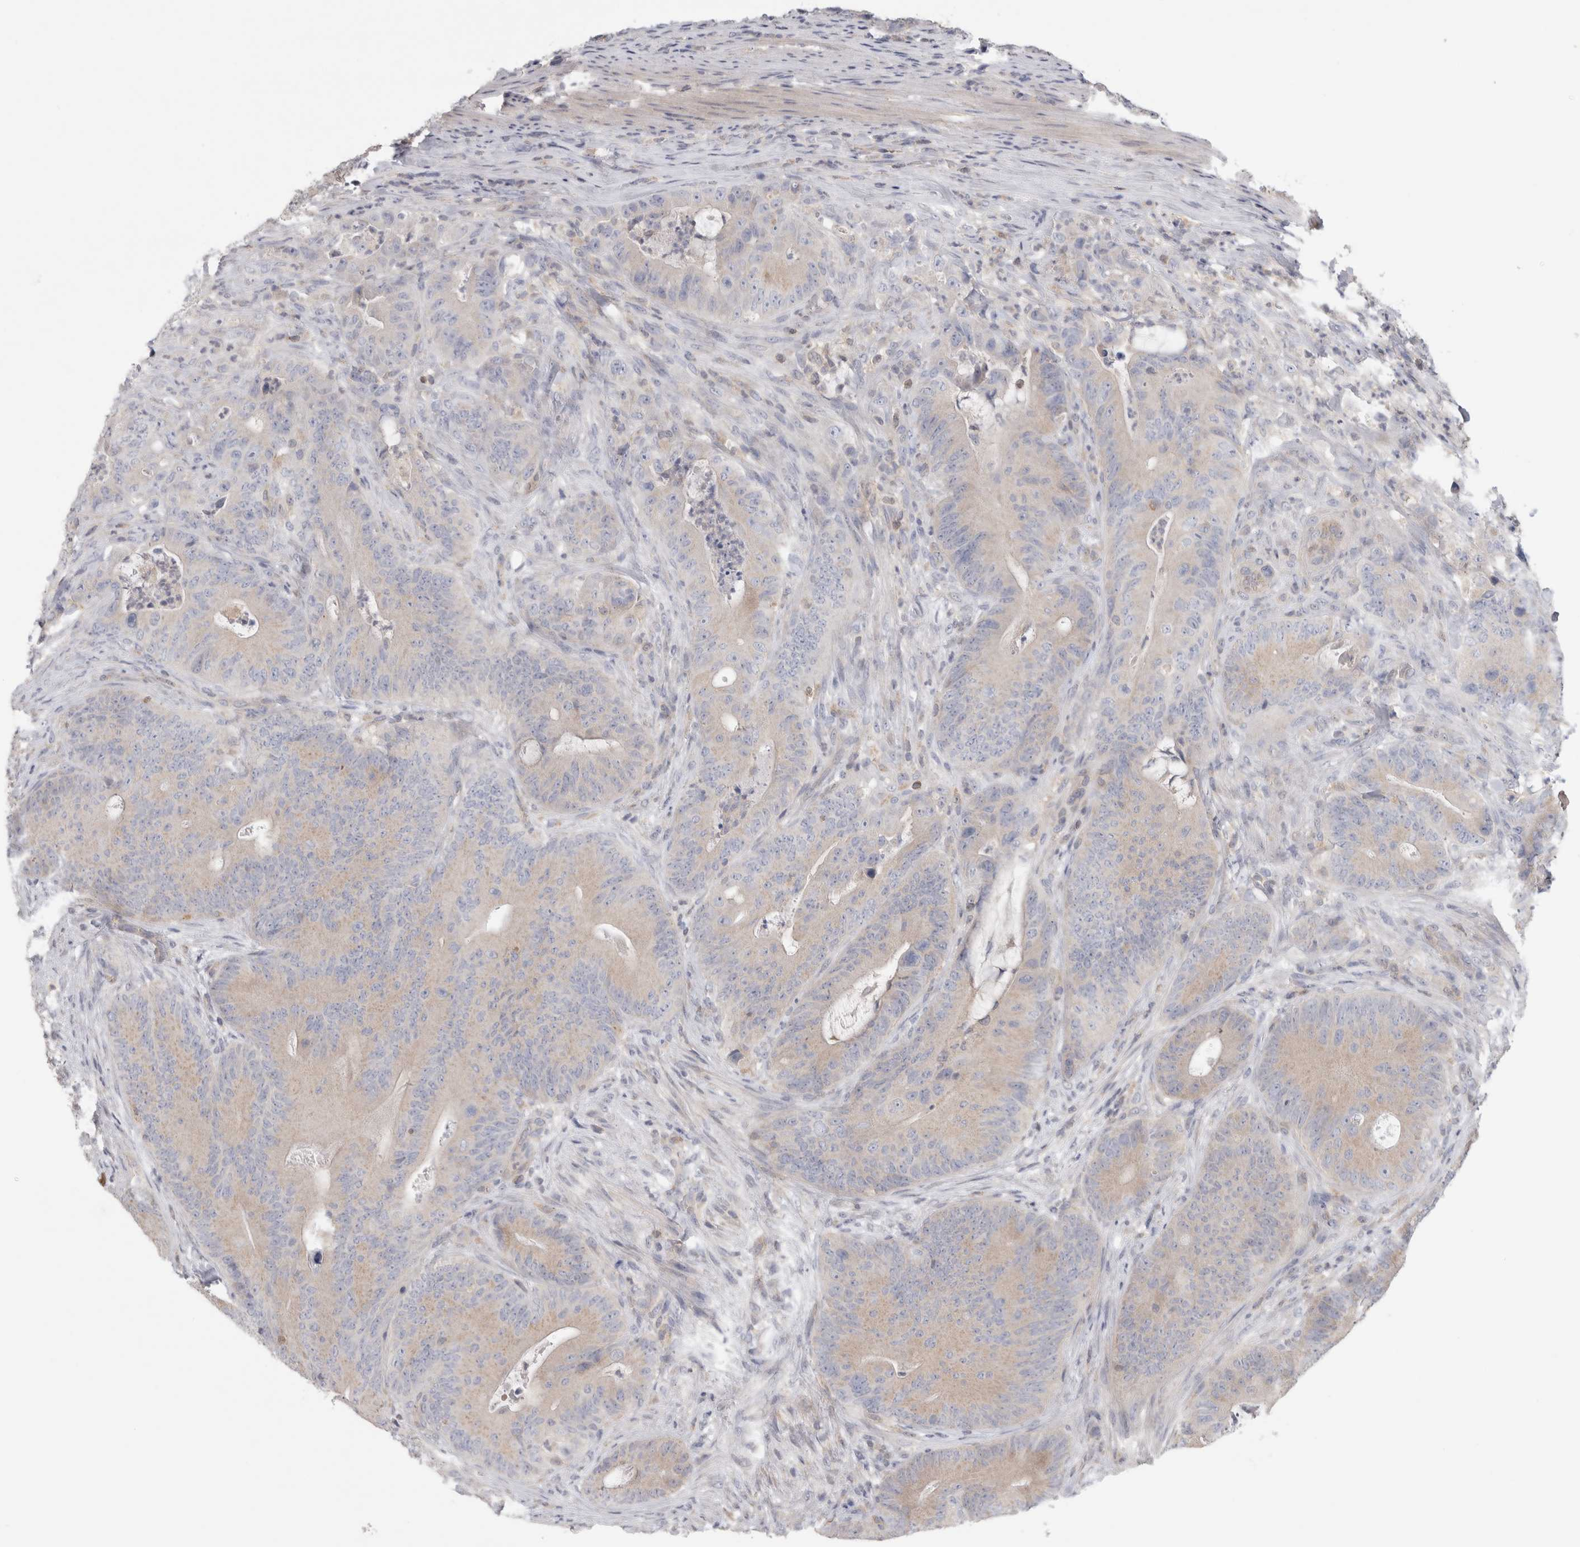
{"staining": {"intensity": "weak", "quantity": "<25%", "location": "cytoplasmic/membranous"}, "tissue": "colorectal cancer", "cell_type": "Tumor cells", "image_type": "cancer", "snomed": [{"axis": "morphology", "description": "Normal tissue, NOS"}, {"axis": "topography", "description": "Colon"}], "caption": "Immunohistochemistry (IHC) of colorectal cancer reveals no positivity in tumor cells.", "gene": "SRD5A3", "patient": {"sex": "female", "age": 82}}